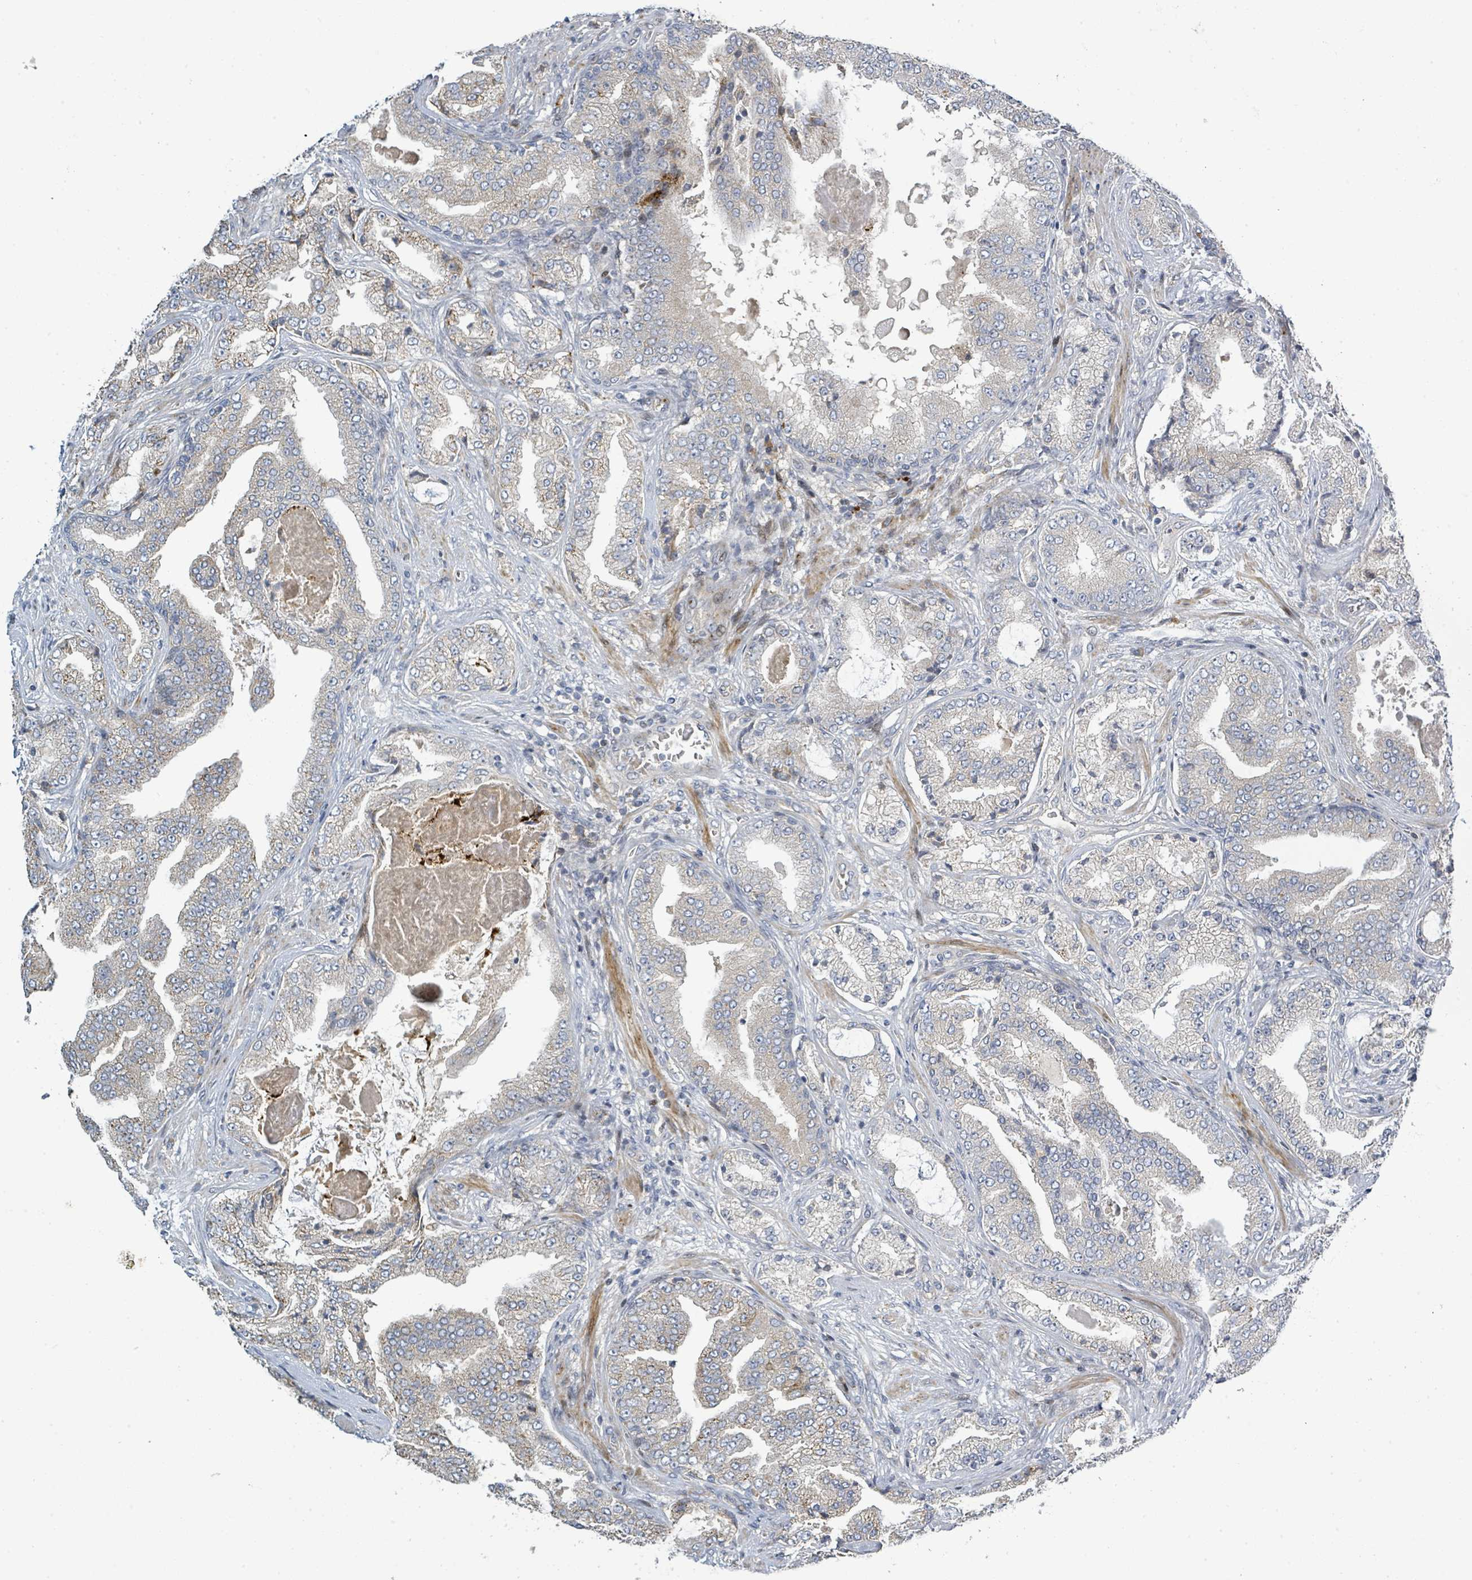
{"staining": {"intensity": "negative", "quantity": "none", "location": "none"}, "tissue": "prostate cancer", "cell_type": "Tumor cells", "image_type": "cancer", "snomed": [{"axis": "morphology", "description": "Adenocarcinoma, High grade"}, {"axis": "topography", "description": "Prostate"}], "caption": "This image is of prostate adenocarcinoma (high-grade) stained with IHC to label a protein in brown with the nuclei are counter-stained blue. There is no expression in tumor cells.", "gene": "CFAP210", "patient": {"sex": "male", "age": 68}}